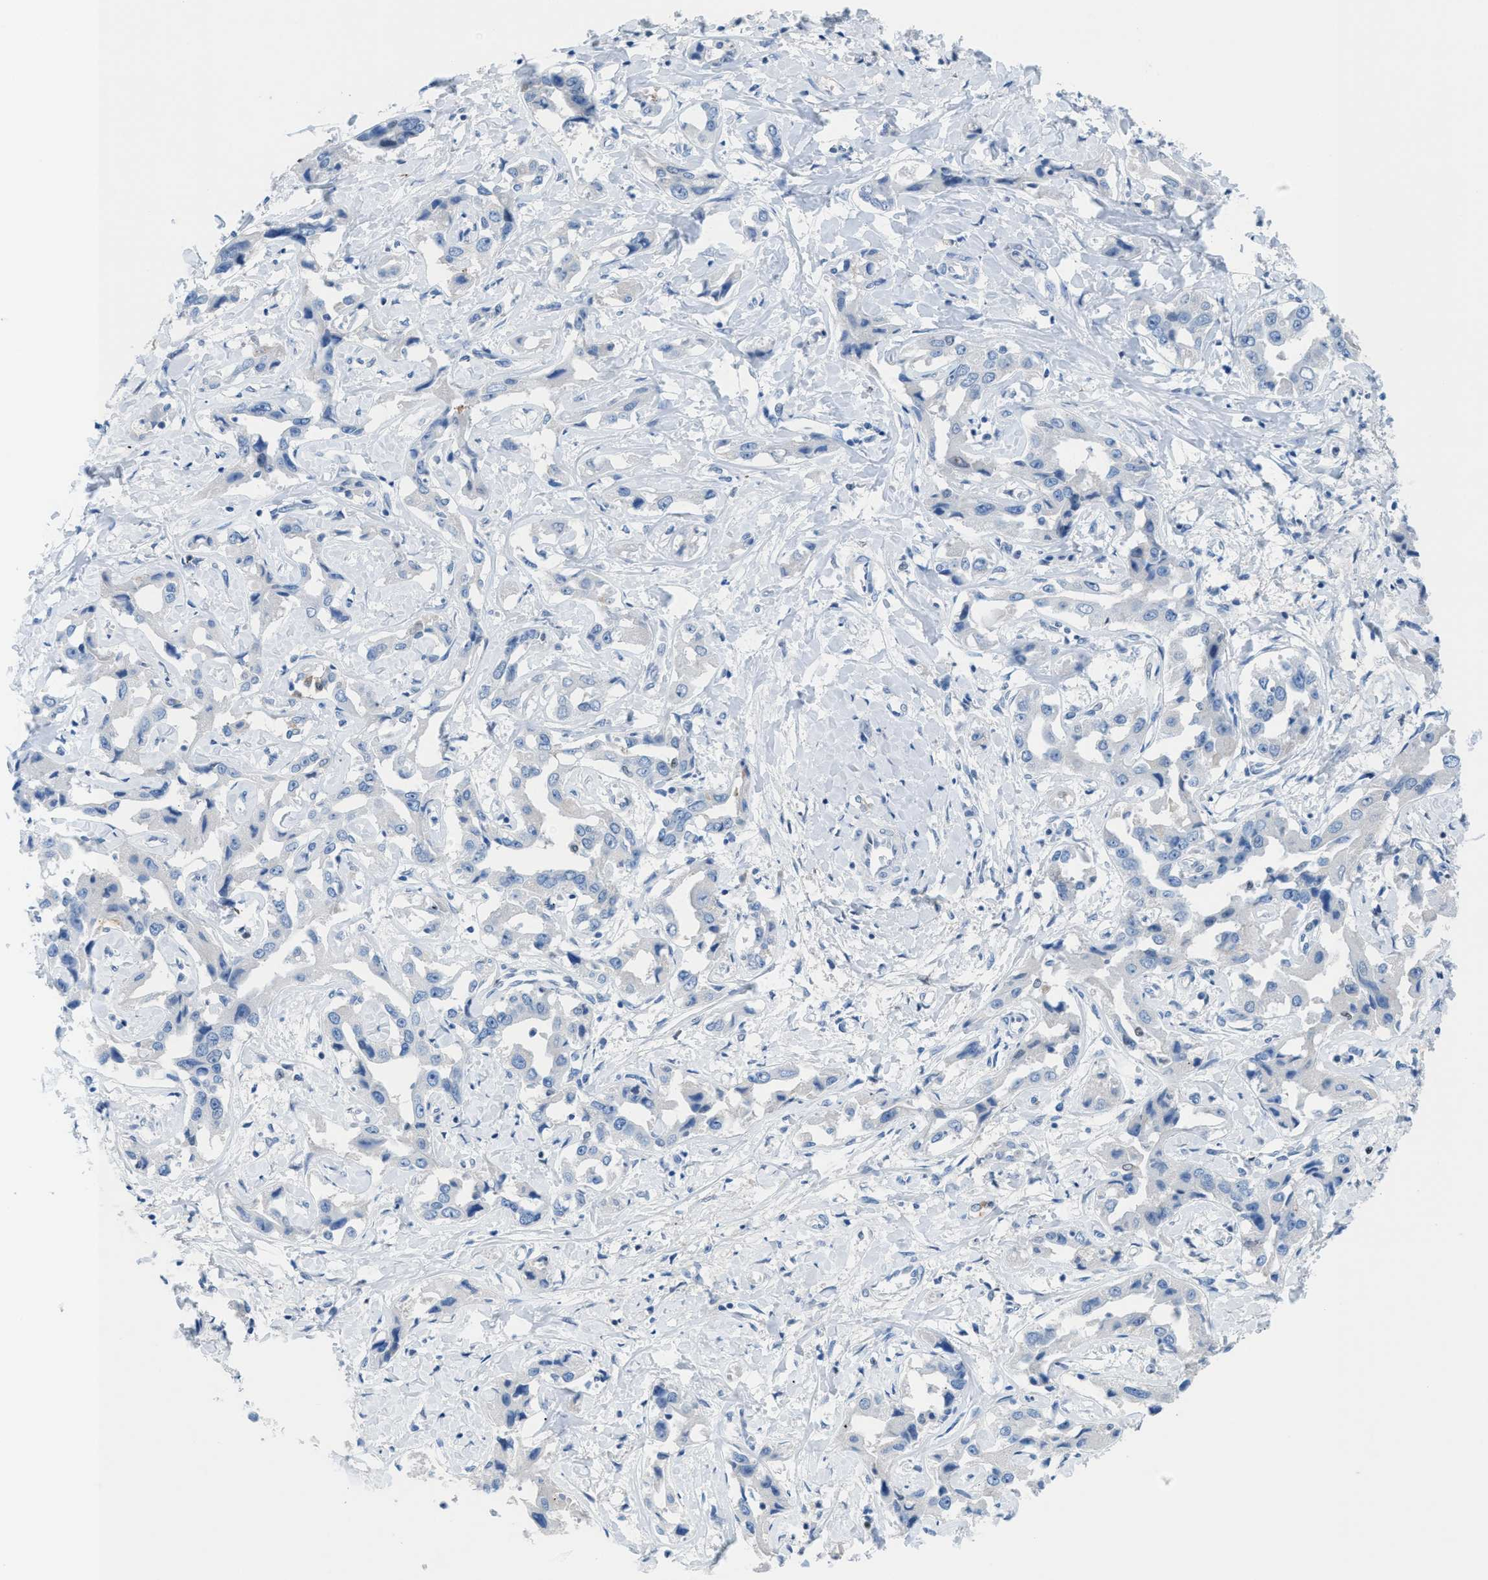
{"staining": {"intensity": "negative", "quantity": "none", "location": "none"}, "tissue": "liver cancer", "cell_type": "Tumor cells", "image_type": "cancer", "snomed": [{"axis": "morphology", "description": "Cholangiocarcinoma"}, {"axis": "topography", "description": "Liver"}], "caption": "Tumor cells show no significant protein staining in liver cancer (cholangiocarcinoma).", "gene": "PPM1D", "patient": {"sex": "male", "age": 59}}